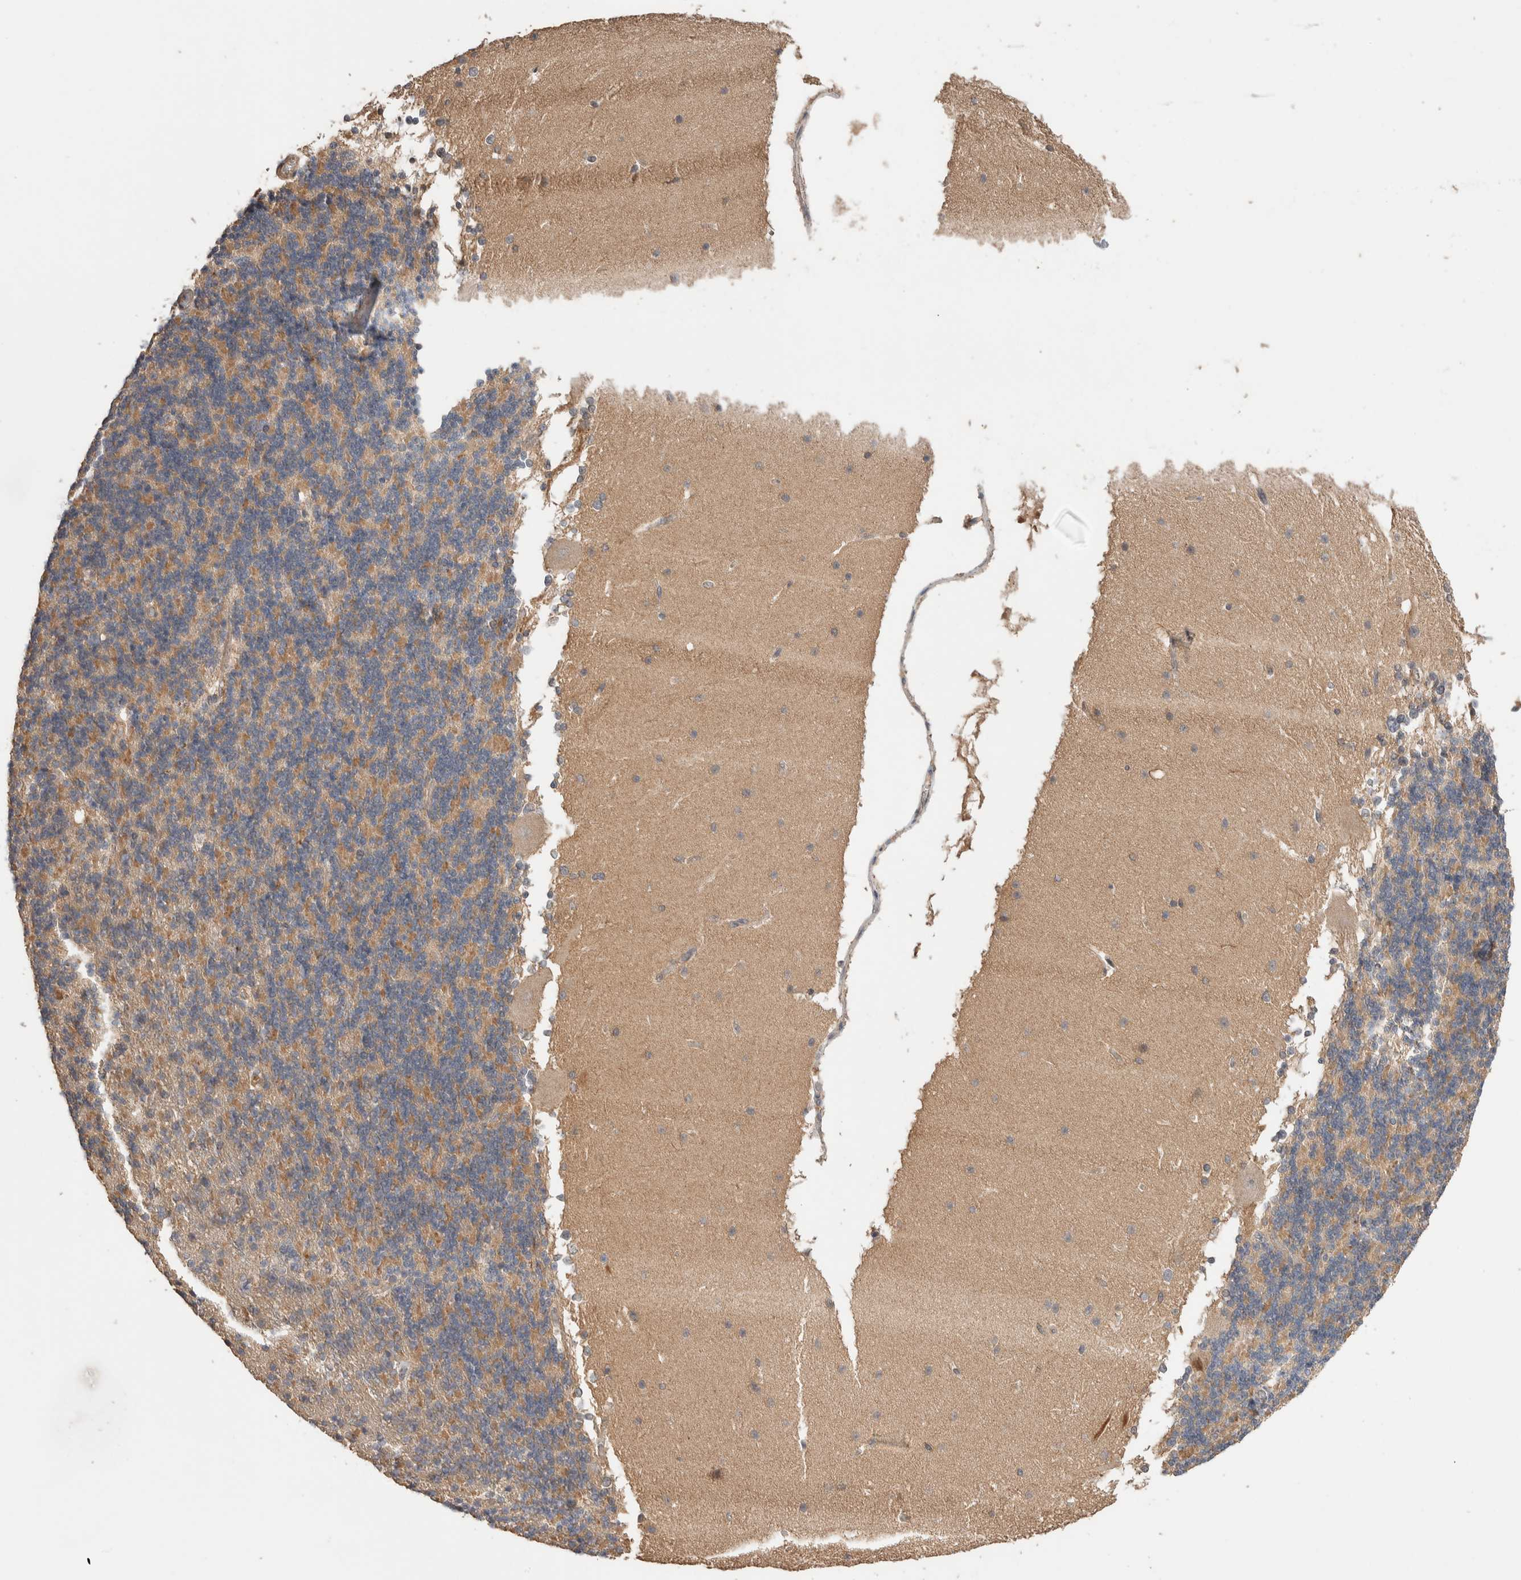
{"staining": {"intensity": "weak", "quantity": ">75%", "location": "cytoplasmic/membranous"}, "tissue": "cerebellum", "cell_type": "Cells in granular layer", "image_type": "normal", "snomed": [{"axis": "morphology", "description": "Normal tissue, NOS"}, {"axis": "topography", "description": "Cerebellum"}], "caption": "The histopathology image reveals staining of normal cerebellum, revealing weak cytoplasmic/membranous protein staining (brown color) within cells in granular layer. The staining was performed using DAB (3,3'-diaminobenzidine) to visualize the protein expression in brown, while the nuclei were stained in blue with hematoxylin (Magnification: 20x).", "gene": "WDR91", "patient": {"sex": "female", "age": 19}}